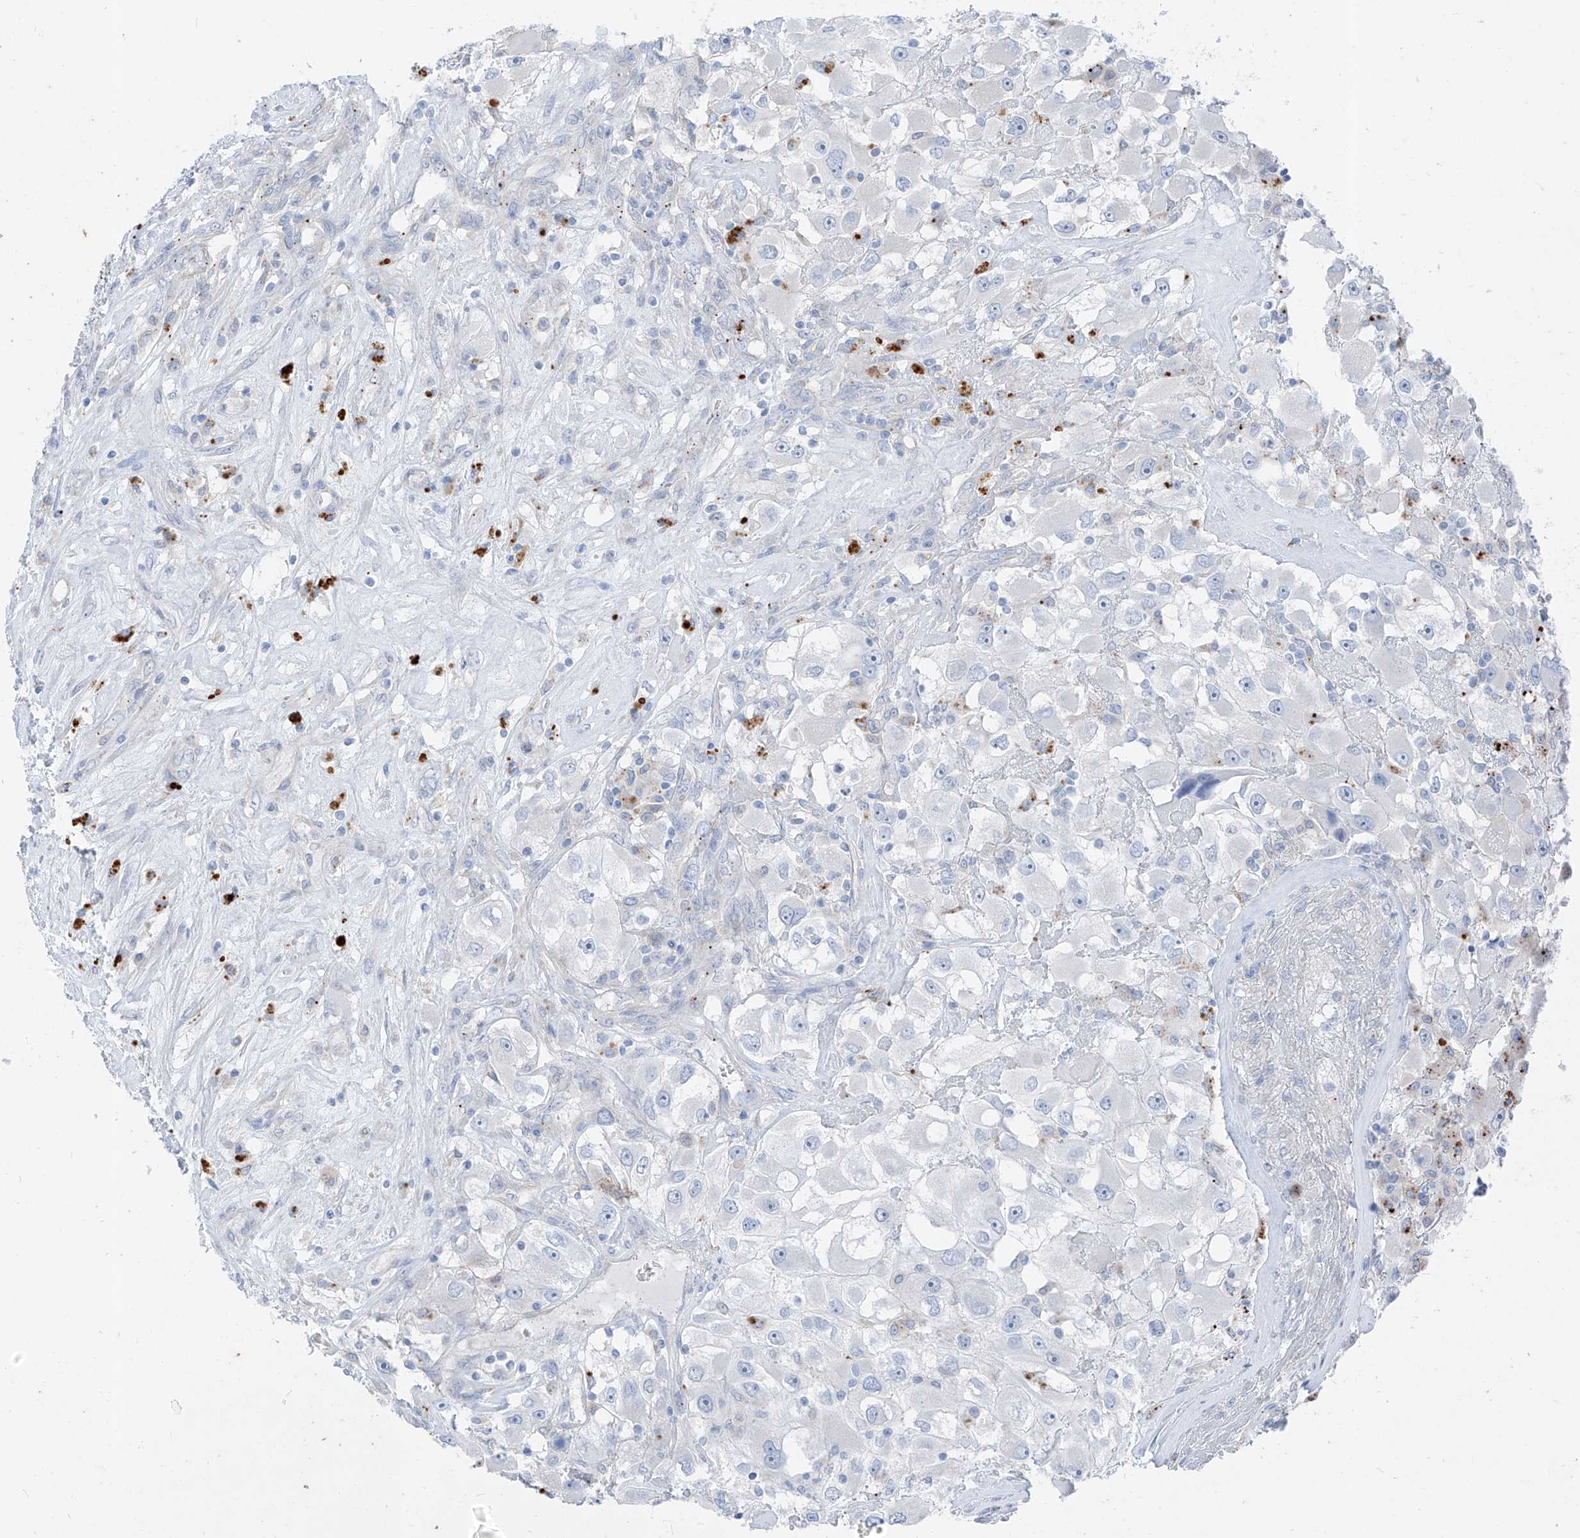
{"staining": {"intensity": "negative", "quantity": "none", "location": "none"}, "tissue": "renal cancer", "cell_type": "Tumor cells", "image_type": "cancer", "snomed": [{"axis": "morphology", "description": "Adenocarcinoma, NOS"}, {"axis": "topography", "description": "Kidney"}], "caption": "A high-resolution image shows immunohistochemistry staining of renal cancer (adenocarcinoma), which shows no significant staining in tumor cells.", "gene": "GPR137C", "patient": {"sex": "female", "age": 52}}